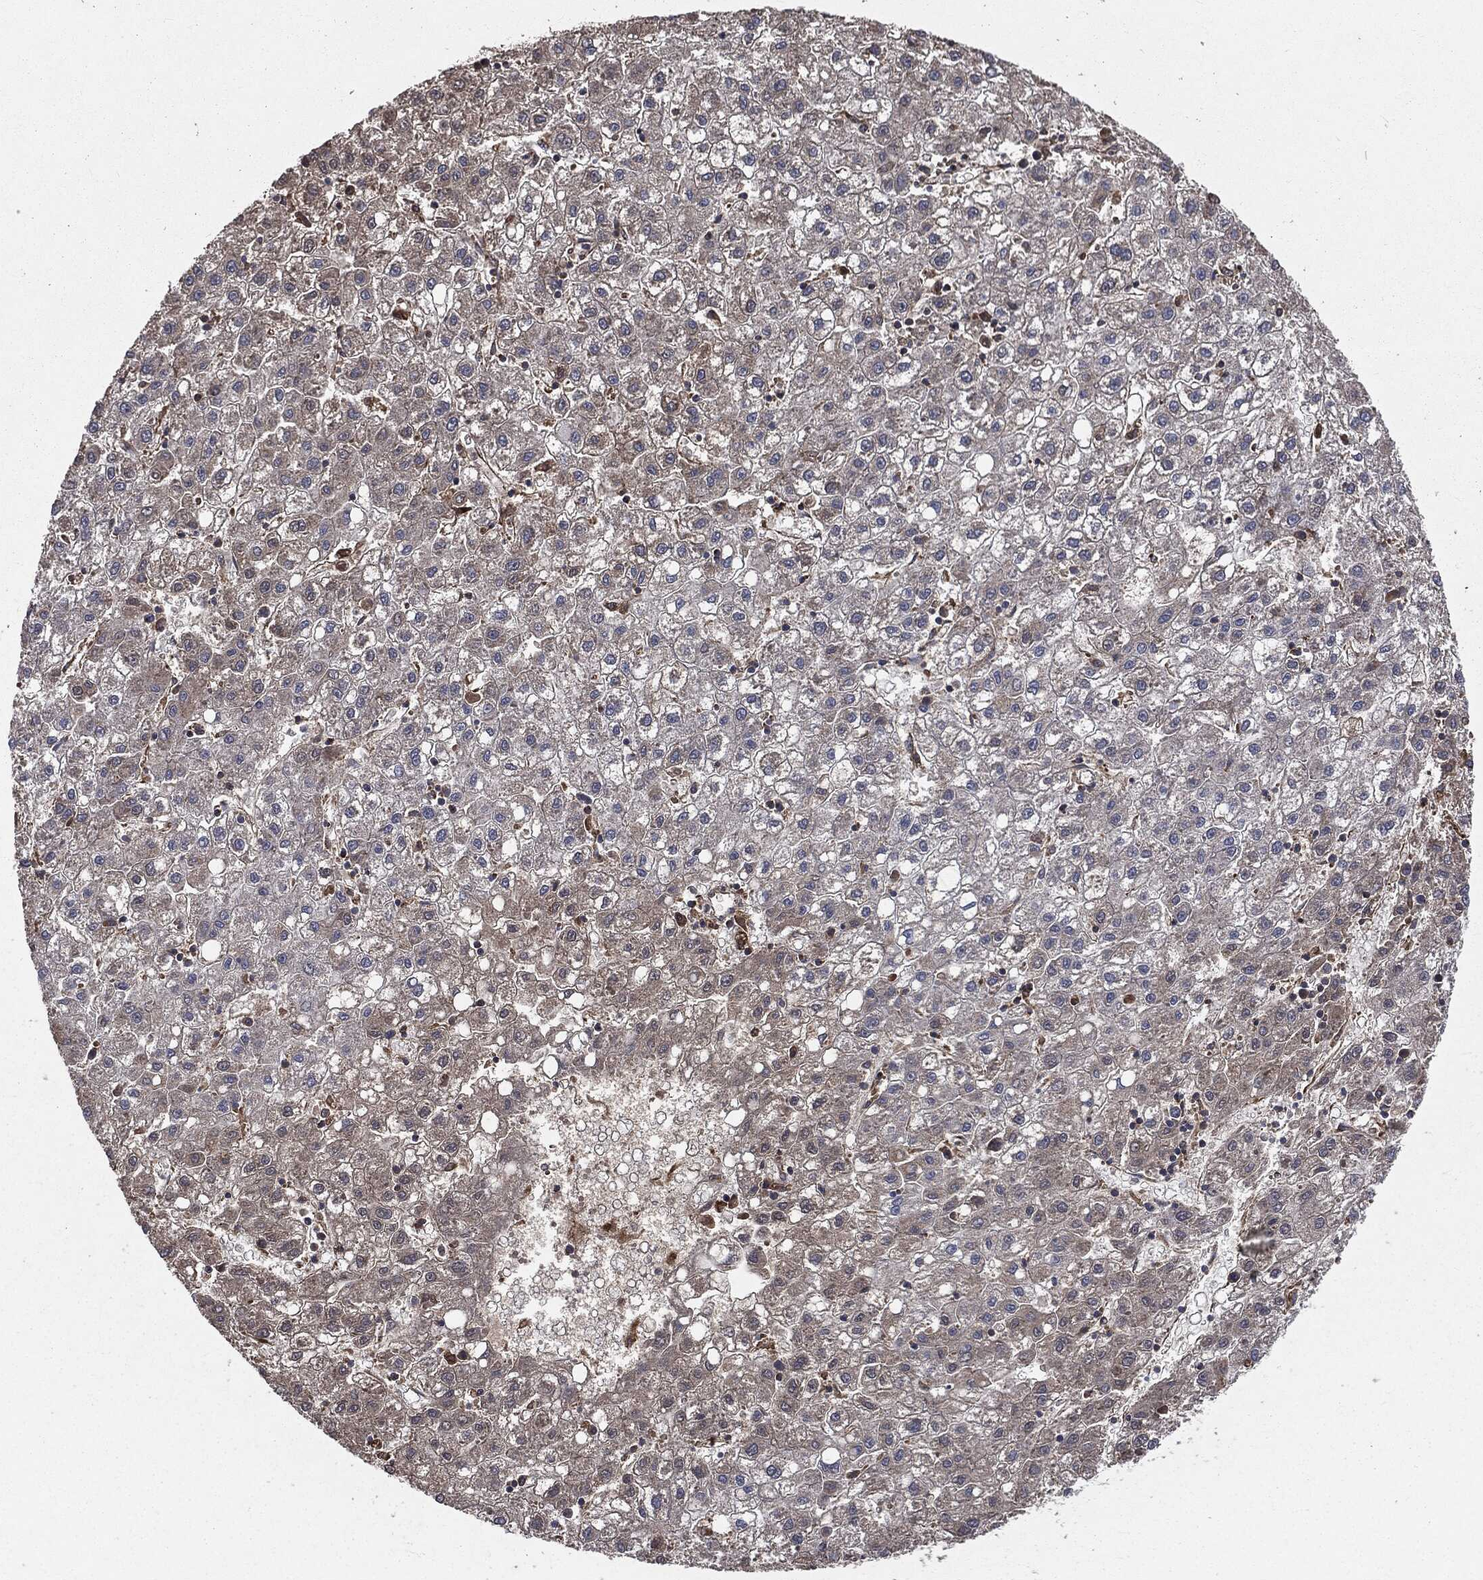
{"staining": {"intensity": "negative", "quantity": "none", "location": "none"}, "tissue": "liver cancer", "cell_type": "Tumor cells", "image_type": "cancer", "snomed": [{"axis": "morphology", "description": "Carcinoma, Hepatocellular, NOS"}, {"axis": "topography", "description": "Liver"}], "caption": "This is a image of IHC staining of liver cancer (hepatocellular carcinoma), which shows no expression in tumor cells.", "gene": "PLOD3", "patient": {"sex": "male", "age": 72}}